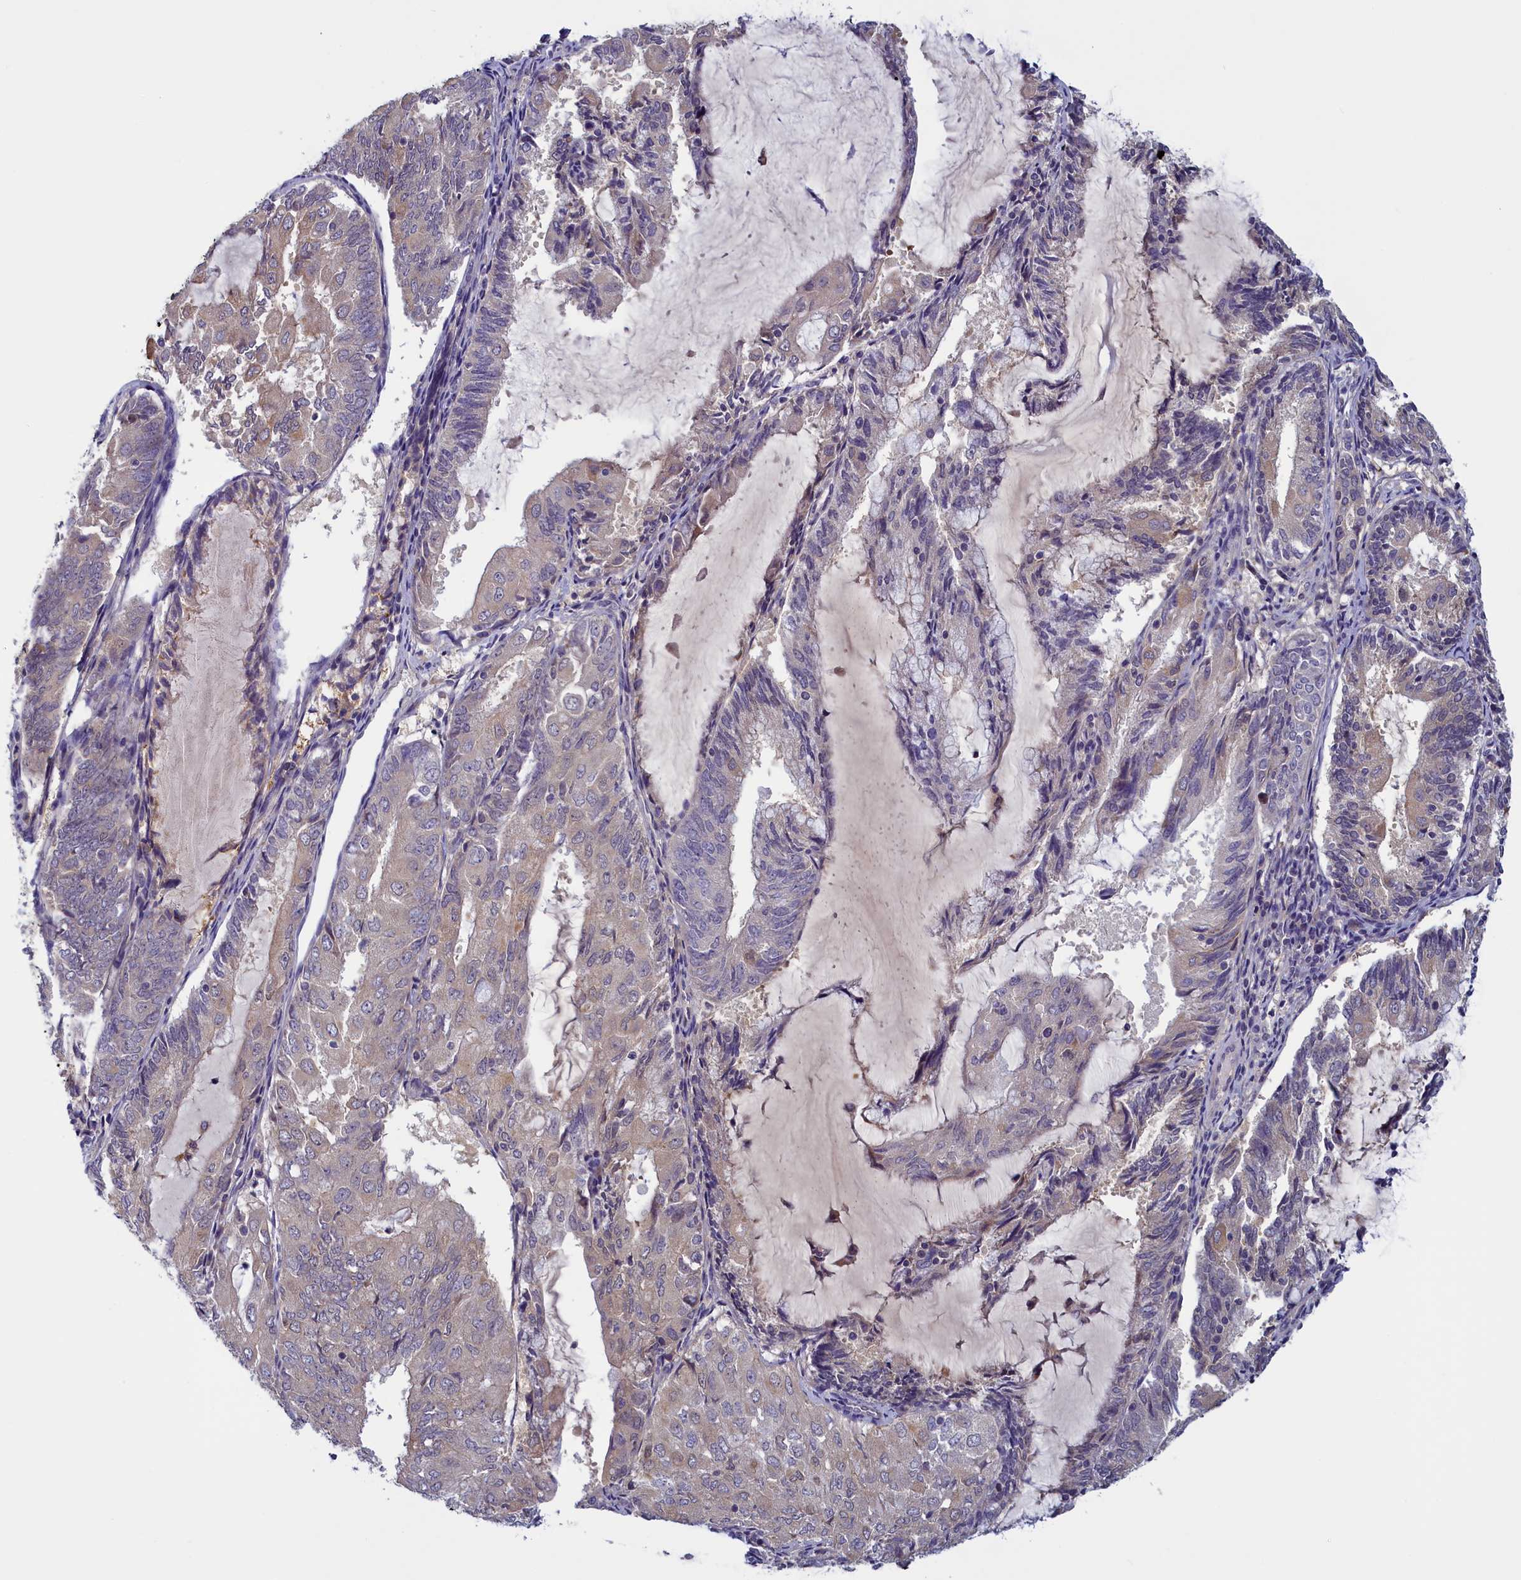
{"staining": {"intensity": "weak", "quantity": "25%-75%", "location": "cytoplasmic/membranous"}, "tissue": "endometrial cancer", "cell_type": "Tumor cells", "image_type": "cancer", "snomed": [{"axis": "morphology", "description": "Adenocarcinoma, NOS"}, {"axis": "topography", "description": "Endometrium"}], "caption": "Adenocarcinoma (endometrial) stained with a protein marker demonstrates weak staining in tumor cells.", "gene": "NUBP1", "patient": {"sex": "female", "age": 81}}